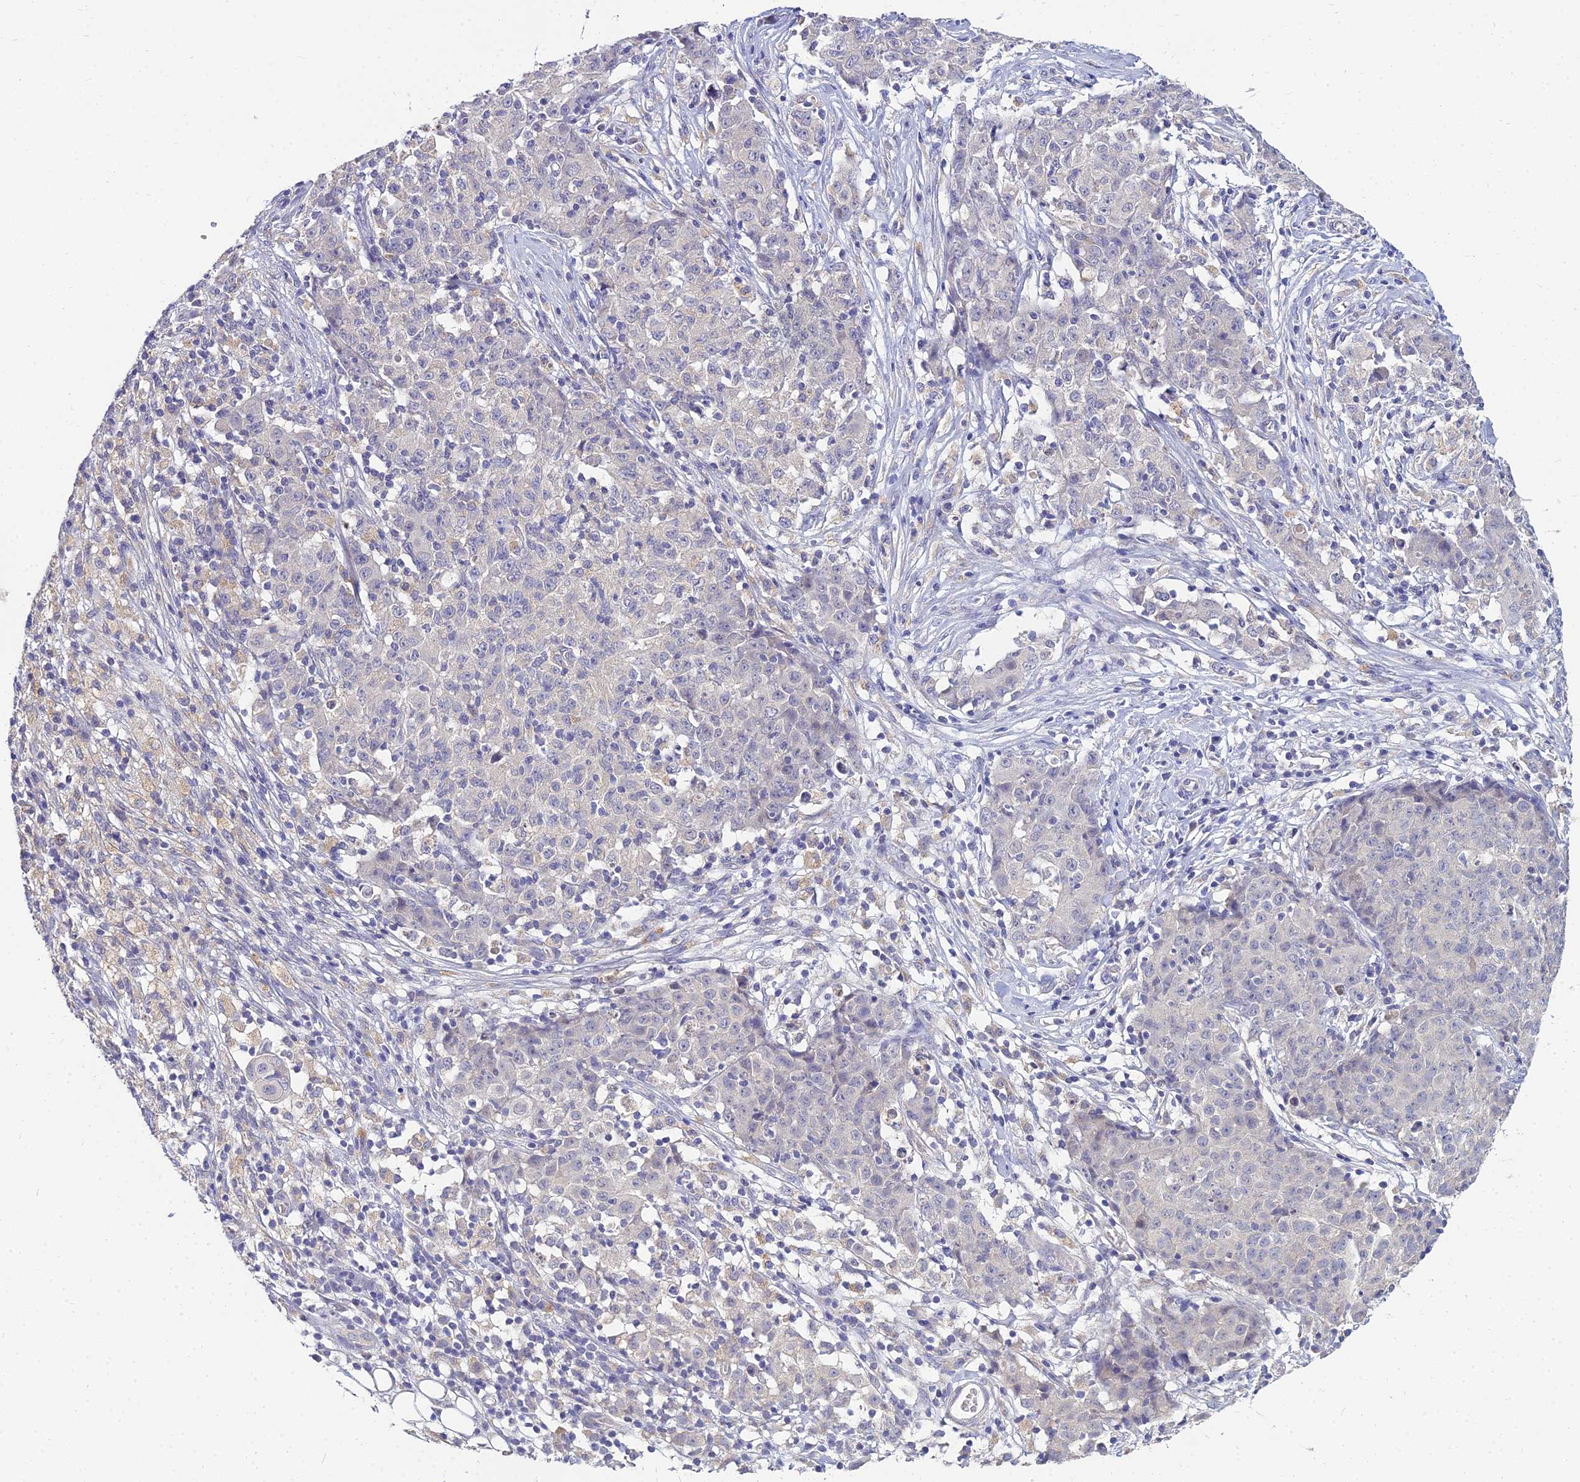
{"staining": {"intensity": "negative", "quantity": "none", "location": "none"}, "tissue": "ovarian cancer", "cell_type": "Tumor cells", "image_type": "cancer", "snomed": [{"axis": "morphology", "description": "Carcinoma, endometroid"}, {"axis": "topography", "description": "Ovary"}], "caption": "A photomicrograph of human endometroid carcinoma (ovarian) is negative for staining in tumor cells. (DAB immunohistochemistry (IHC), high magnification).", "gene": "NPY", "patient": {"sex": "female", "age": 42}}